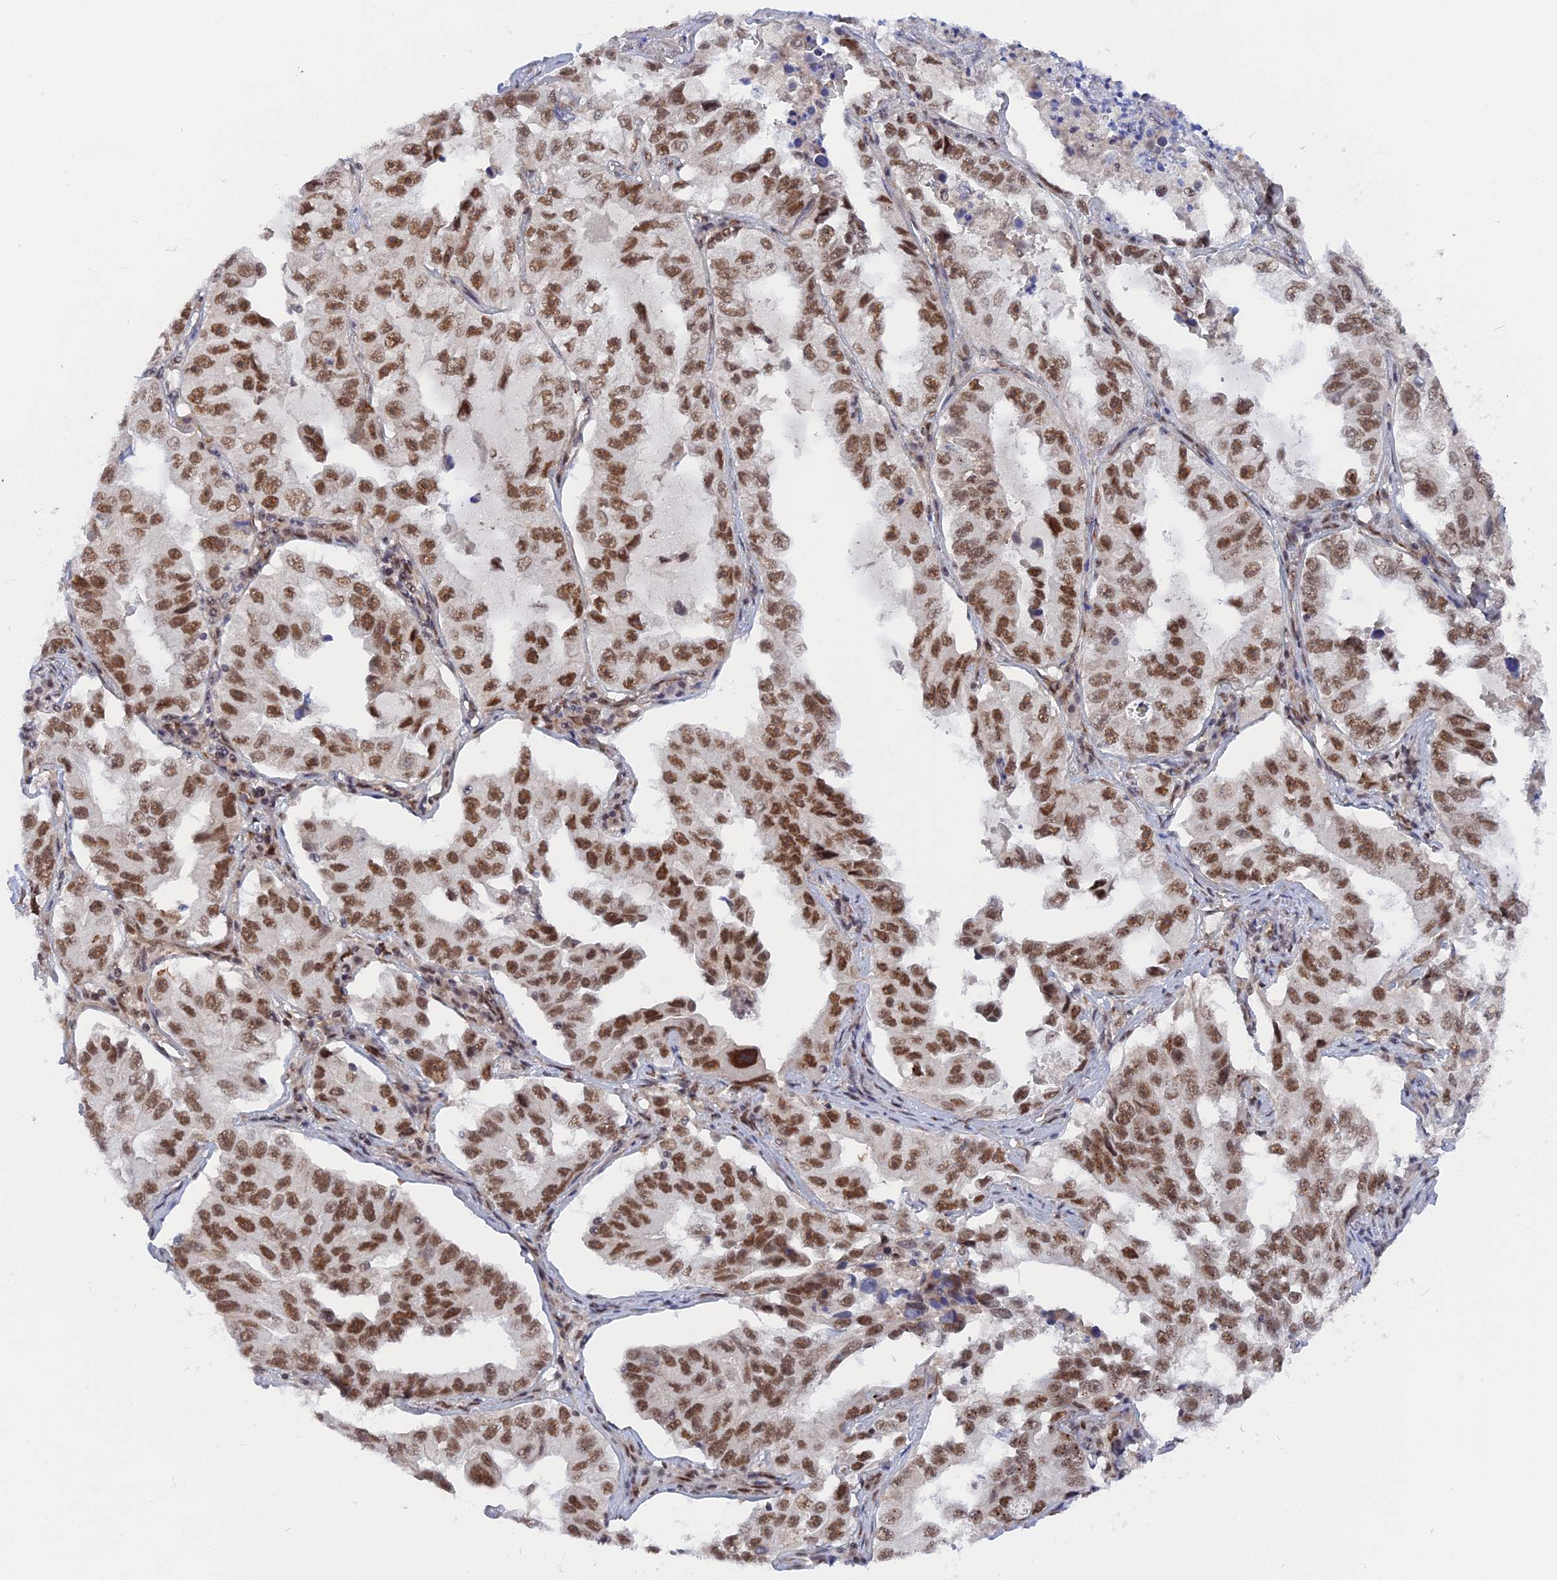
{"staining": {"intensity": "moderate", "quantity": ">75%", "location": "nuclear"}, "tissue": "lung cancer", "cell_type": "Tumor cells", "image_type": "cancer", "snomed": [{"axis": "morphology", "description": "Adenocarcinoma, NOS"}, {"axis": "topography", "description": "Lung"}], "caption": "Moderate nuclear expression for a protein is present in about >75% of tumor cells of lung cancer using immunohistochemistry (IHC).", "gene": "CCDC85A", "patient": {"sex": "female", "age": 51}}